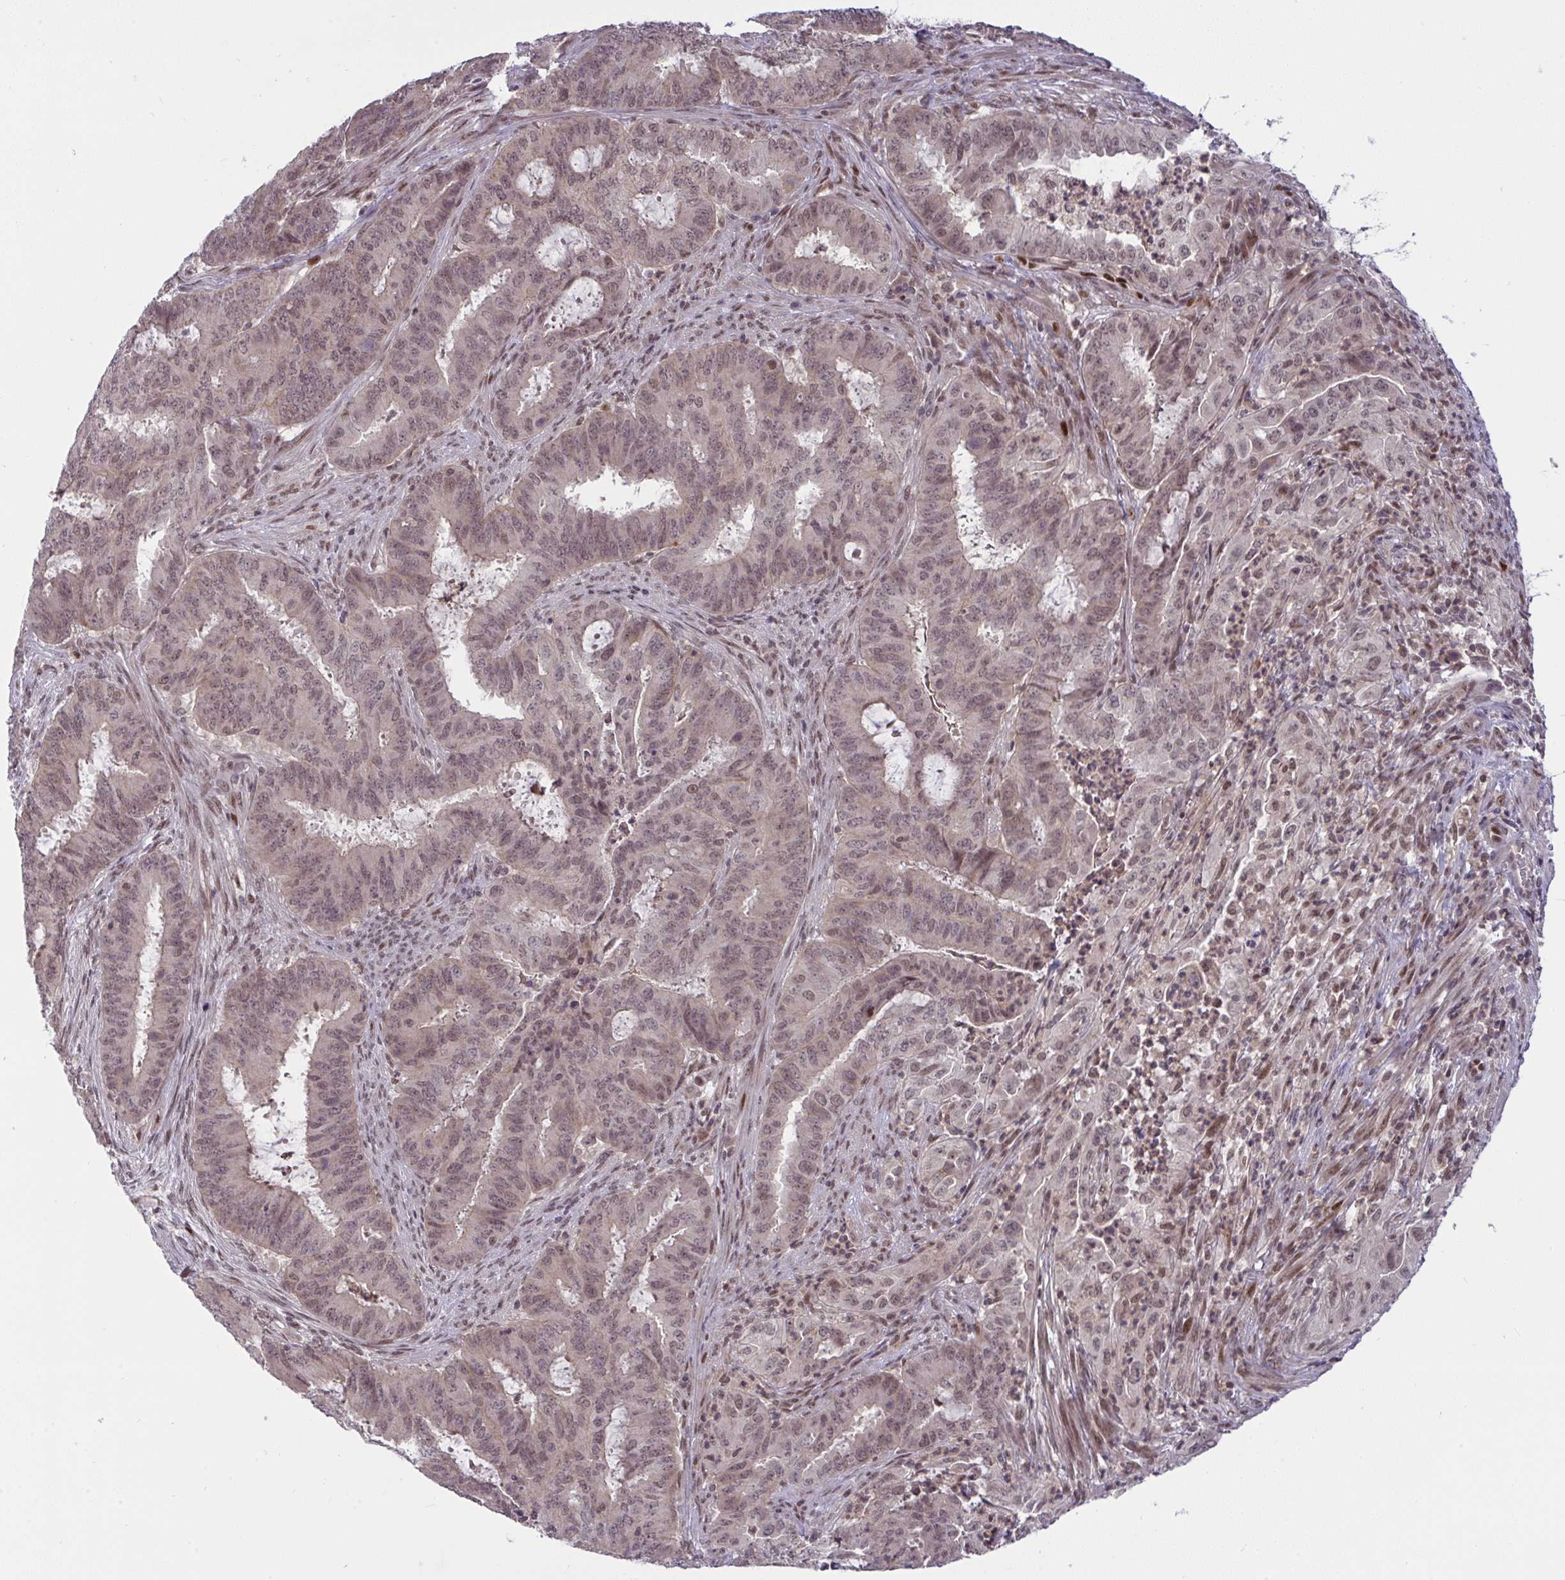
{"staining": {"intensity": "moderate", "quantity": ">75%", "location": "cytoplasmic/membranous,nuclear"}, "tissue": "endometrial cancer", "cell_type": "Tumor cells", "image_type": "cancer", "snomed": [{"axis": "morphology", "description": "Adenocarcinoma, NOS"}, {"axis": "topography", "description": "Endometrium"}], "caption": "IHC (DAB (3,3'-diaminobenzidine)) staining of adenocarcinoma (endometrial) displays moderate cytoplasmic/membranous and nuclear protein expression in about >75% of tumor cells.", "gene": "KLF2", "patient": {"sex": "female", "age": 51}}